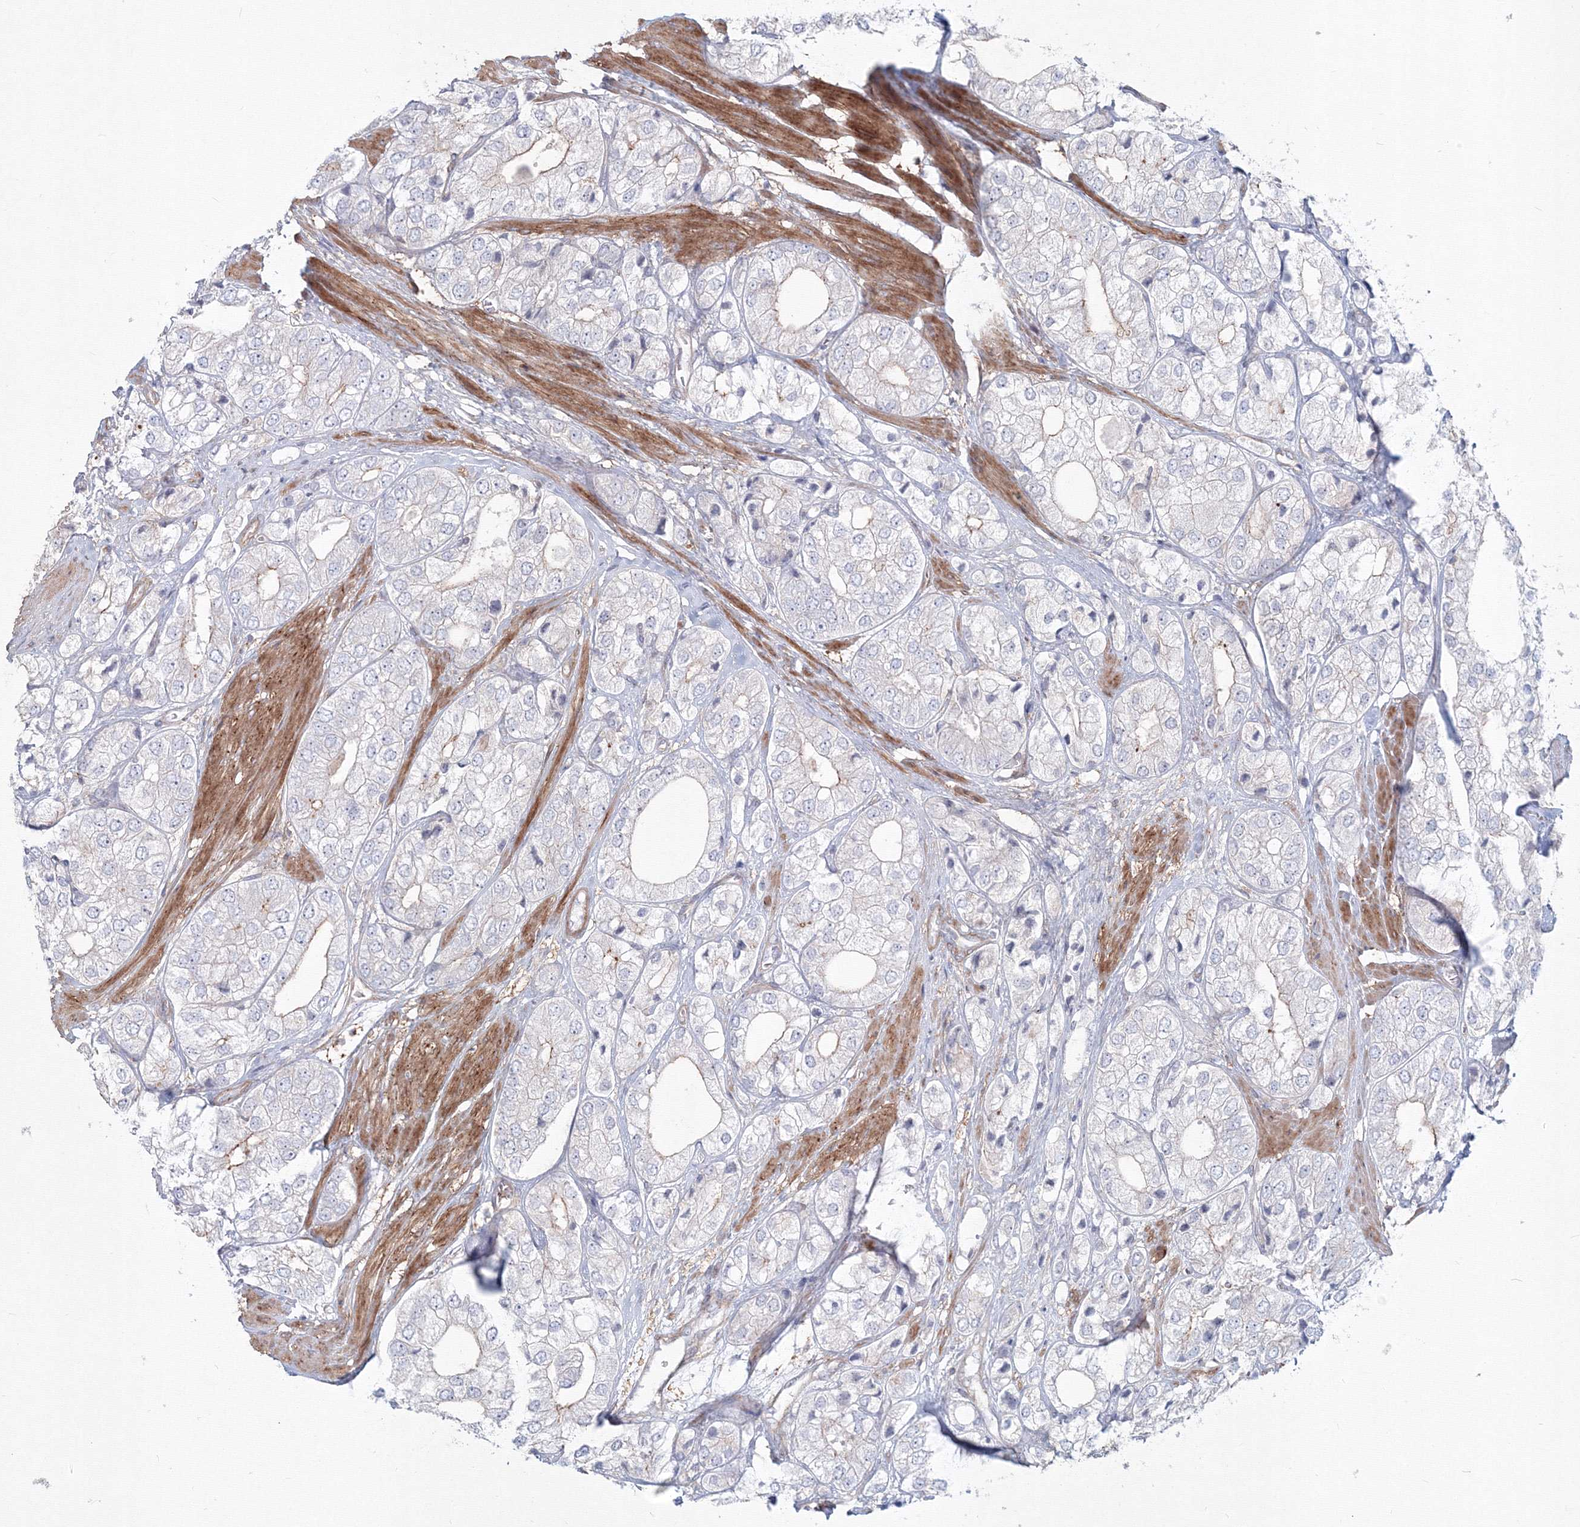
{"staining": {"intensity": "negative", "quantity": "none", "location": "none"}, "tissue": "prostate cancer", "cell_type": "Tumor cells", "image_type": "cancer", "snomed": [{"axis": "morphology", "description": "Adenocarcinoma, High grade"}, {"axis": "topography", "description": "Prostate"}], "caption": "A photomicrograph of human prostate cancer (high-grade adenocarcinoma) is negative for staining in tumor cells.", "gene": "SH3PXD2A", "patient": {"sex": "male", "age": 50}}